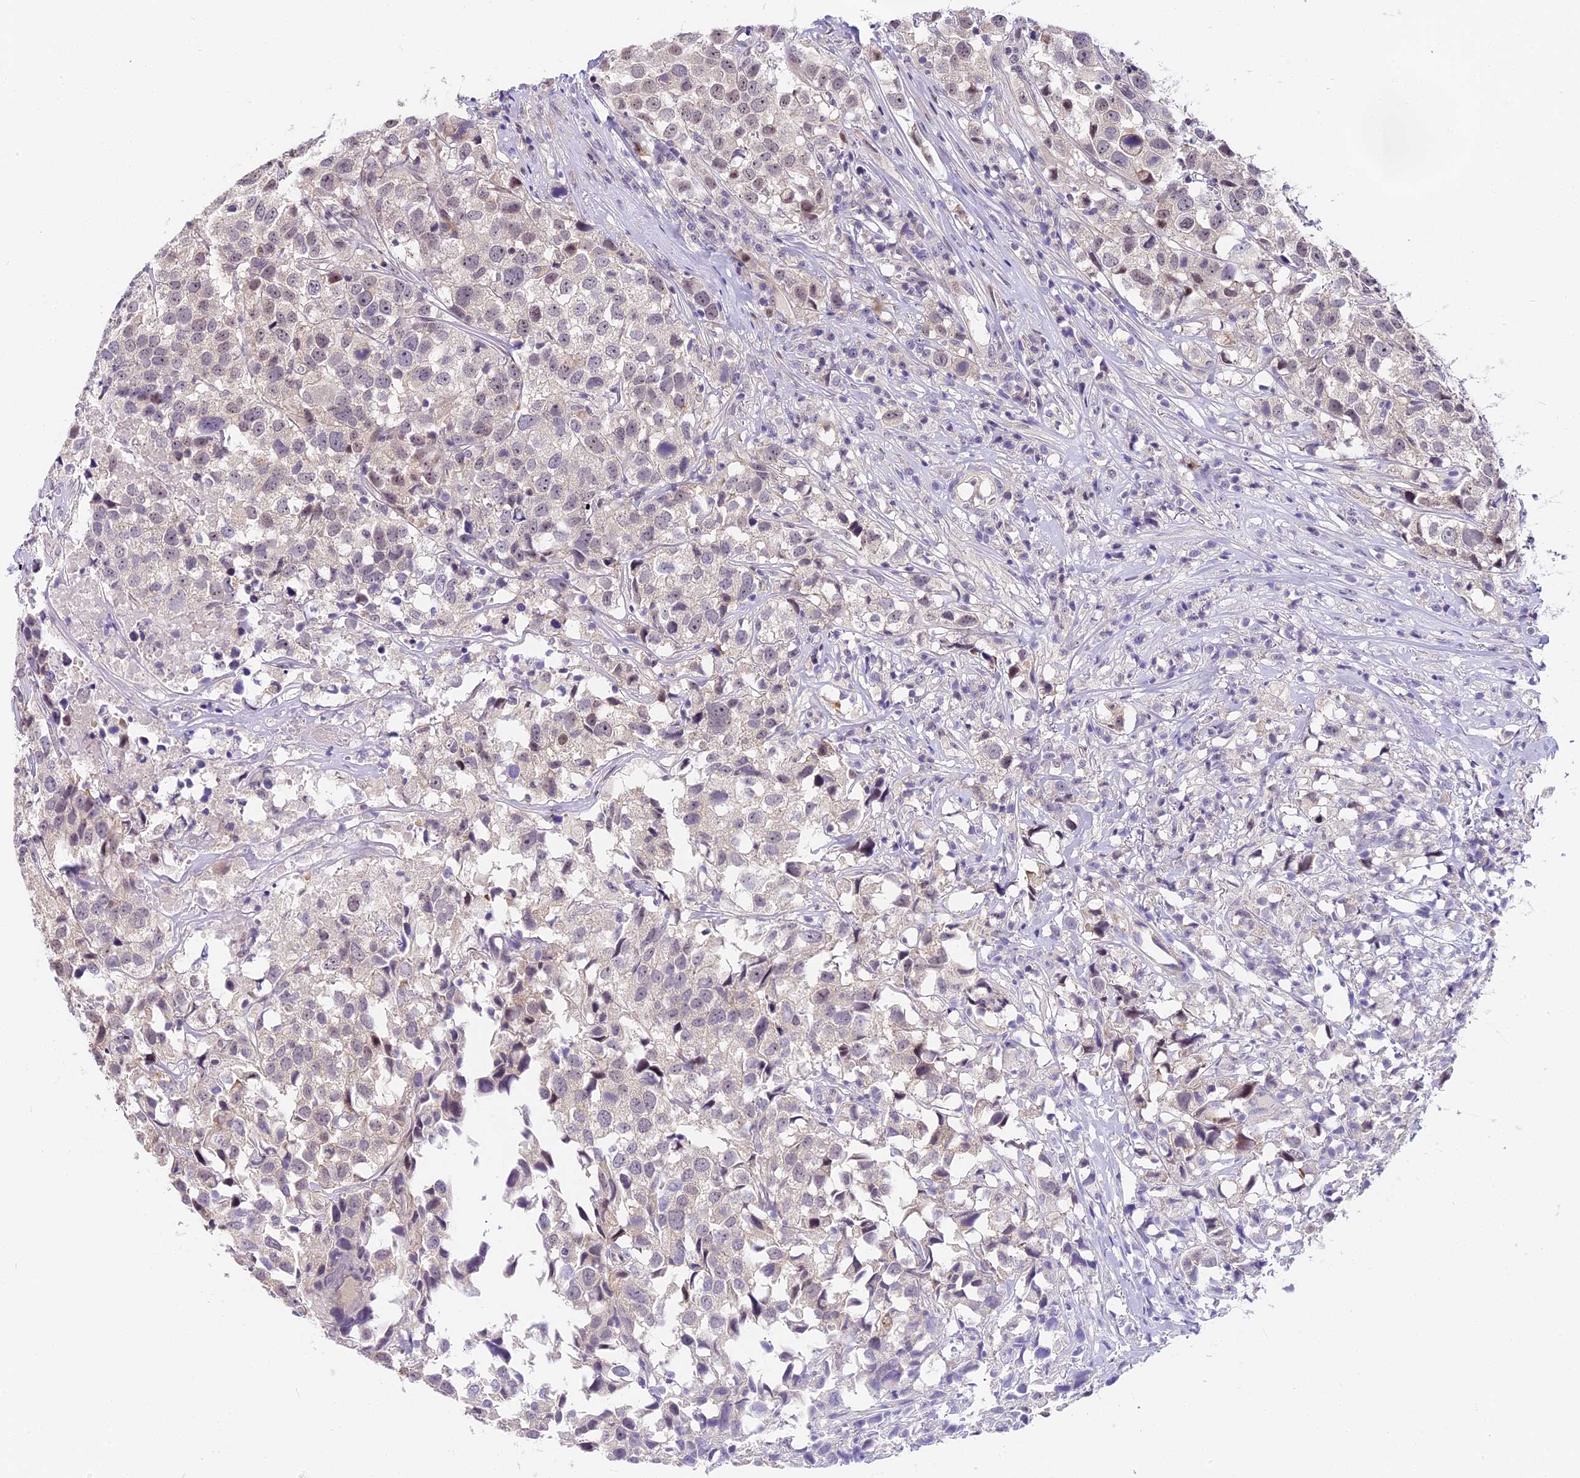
{"staining": {"intensity": "moderate", "quantity": "<25%", "location": "nuclear"}, "tissue": "urothelial cancer", "cell_type": "Tumor cells", "image_type": "cancer", "snomed": [{"axis": "morphology", "description": "Urothelial carcinoma, High grade"}, {"axis": "topography", "description": "Urinary bladder"}], "caption": "A low amount of moderate nuclear expression is appreciated in approximately <25% of tumor cells in urothelial carcinoma (high-grade) tissue.", "gene": "MIDN", "patient": {"sex": "female", "age": 75}}